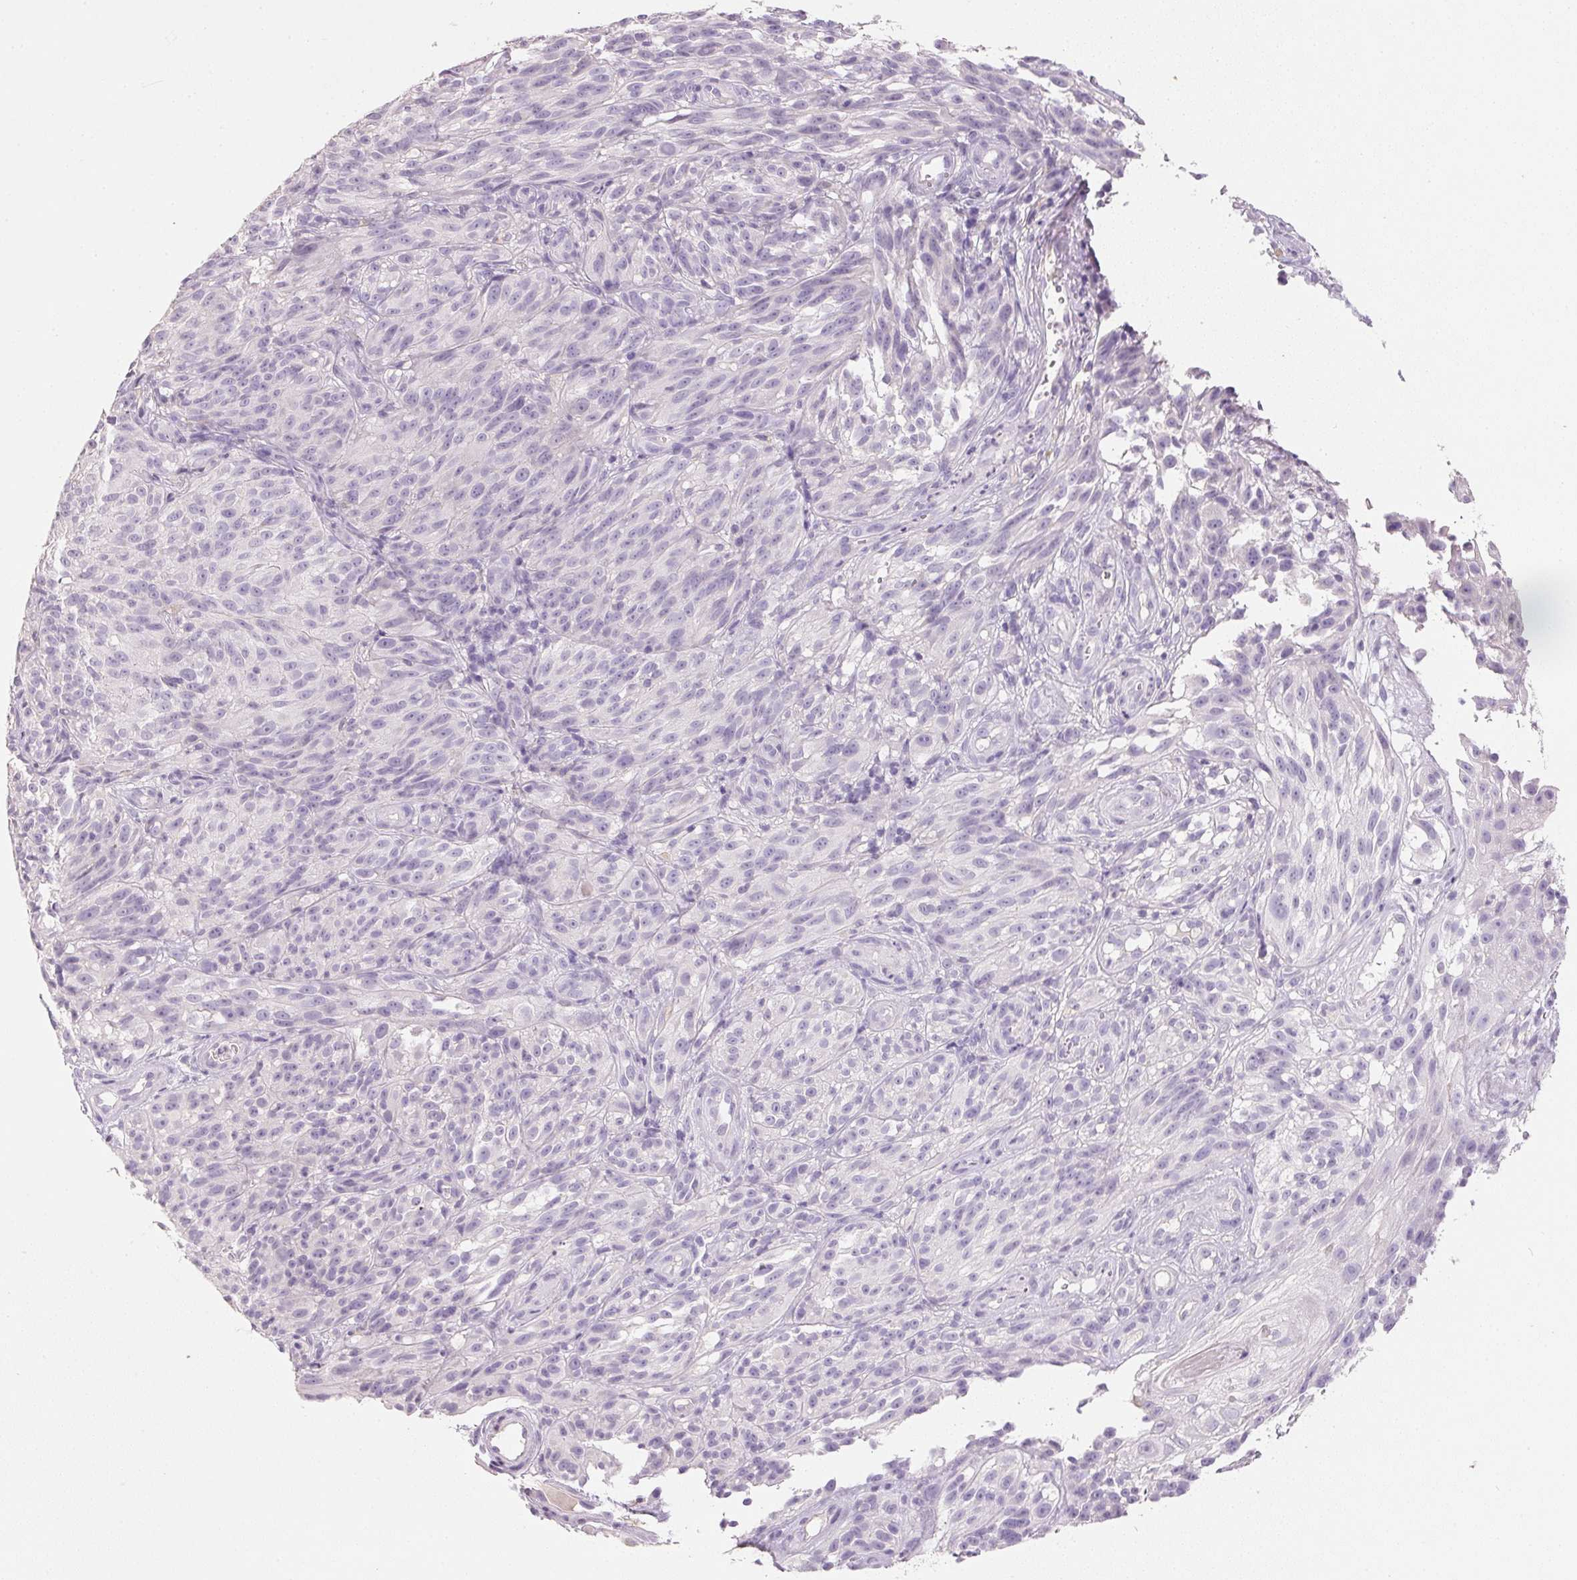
{"staining": {"intensity": "negative", "quantity": "none", "location": "none"}, "tissue": "melanoma", "cell_type": "Tumor cells", "image_type": "cancer", "snomed": [{"axis": "morphology", "description": "Malignant melanoma, NOS"}, {"axis": "topography", "description": "Skin"}], "caption": "Histopathology image shows no significant protein staining in tumor cells of malignant melanoma.", "gene": "HSD17B1", "patient": {"sex": "female", "age": 85}}